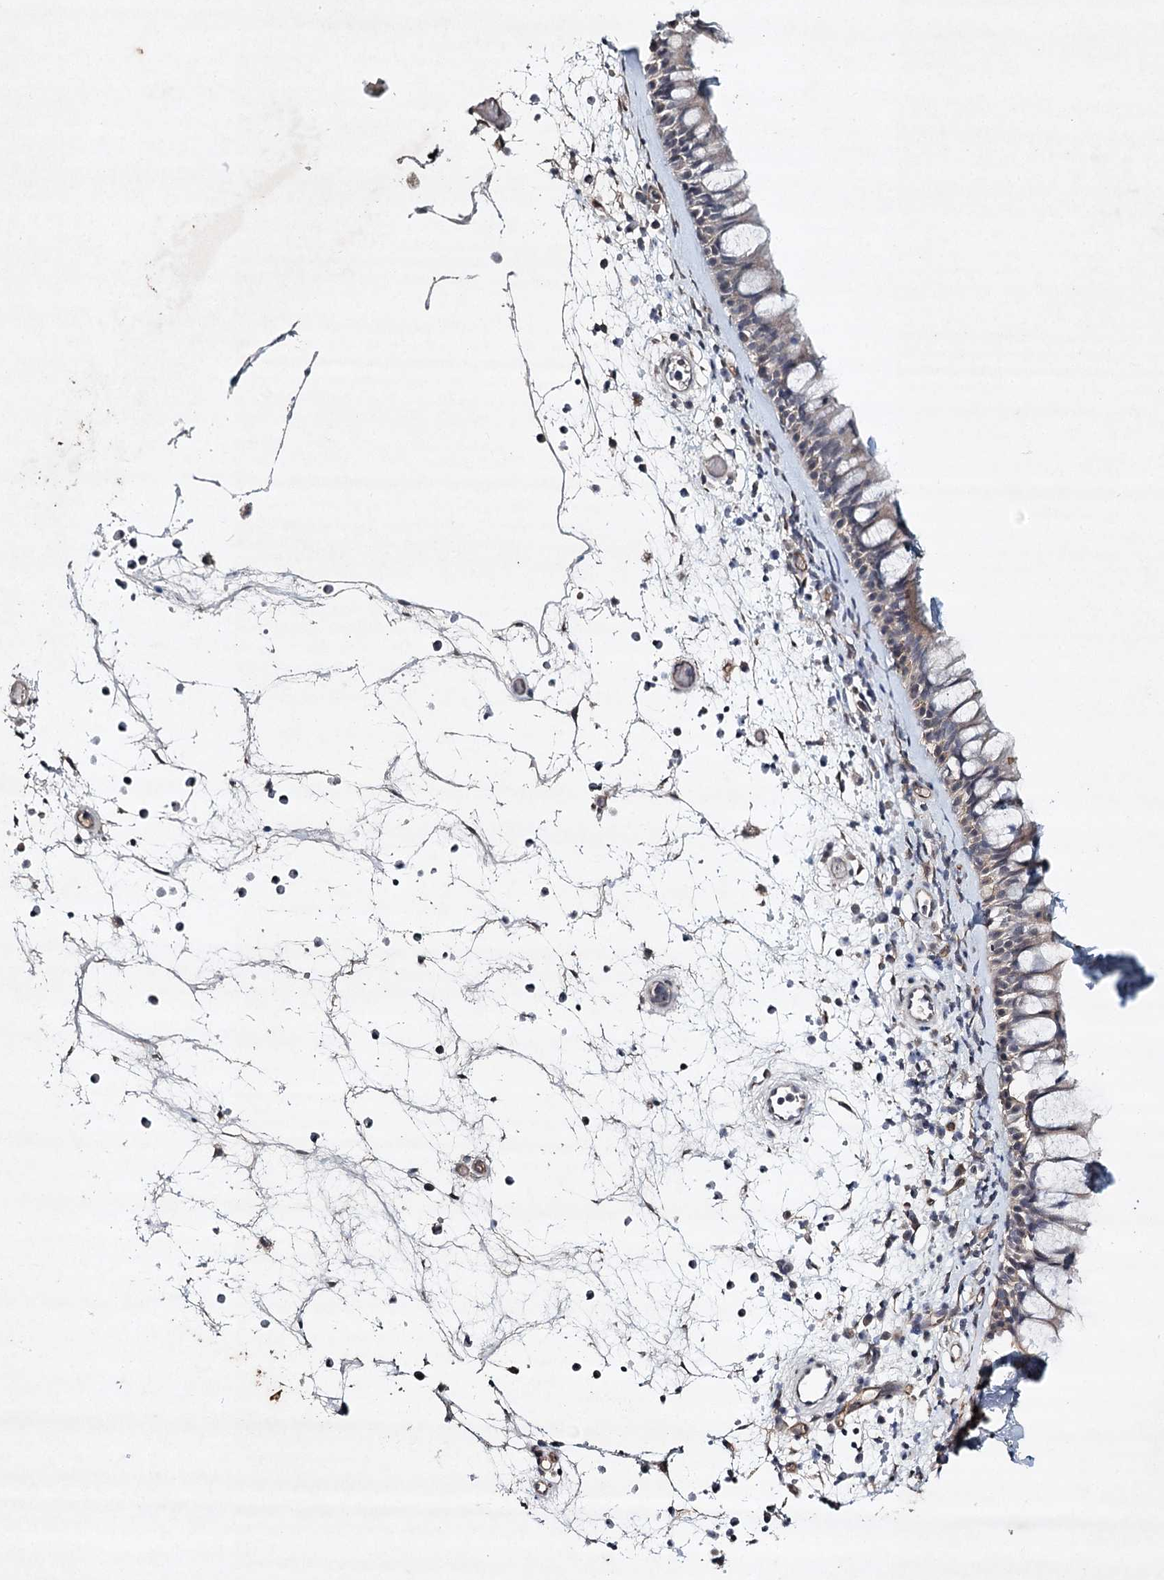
{"staining": {"intensity": "weak", "quantity": "<25%", "location": "cytoplasmic/membranous"}, "tissue": "nasopharynx", "cell_type": "Respiratory epithelial cells", "image_type": "normal", "snomed": [{"axis": "morphology", "description": "Normal tissue, NOS"}, {"axis": "morphology", "description": "Inflammation, NOS"}, {"axis": "morphology", "description": "Malignant melanoma, Metastatic site"}, {"axis": "topography", "description": "Nasopharynx"}], "caption": "Respiratory epithelial cells show no significant protein staining in benign nasopharynx. (DAB (3,3'-diaminobenzidine) immunohistochemistry (IHC), high magnification).", "gene": "SYNPO", "patient": {"sex": "male", "age": 70}}